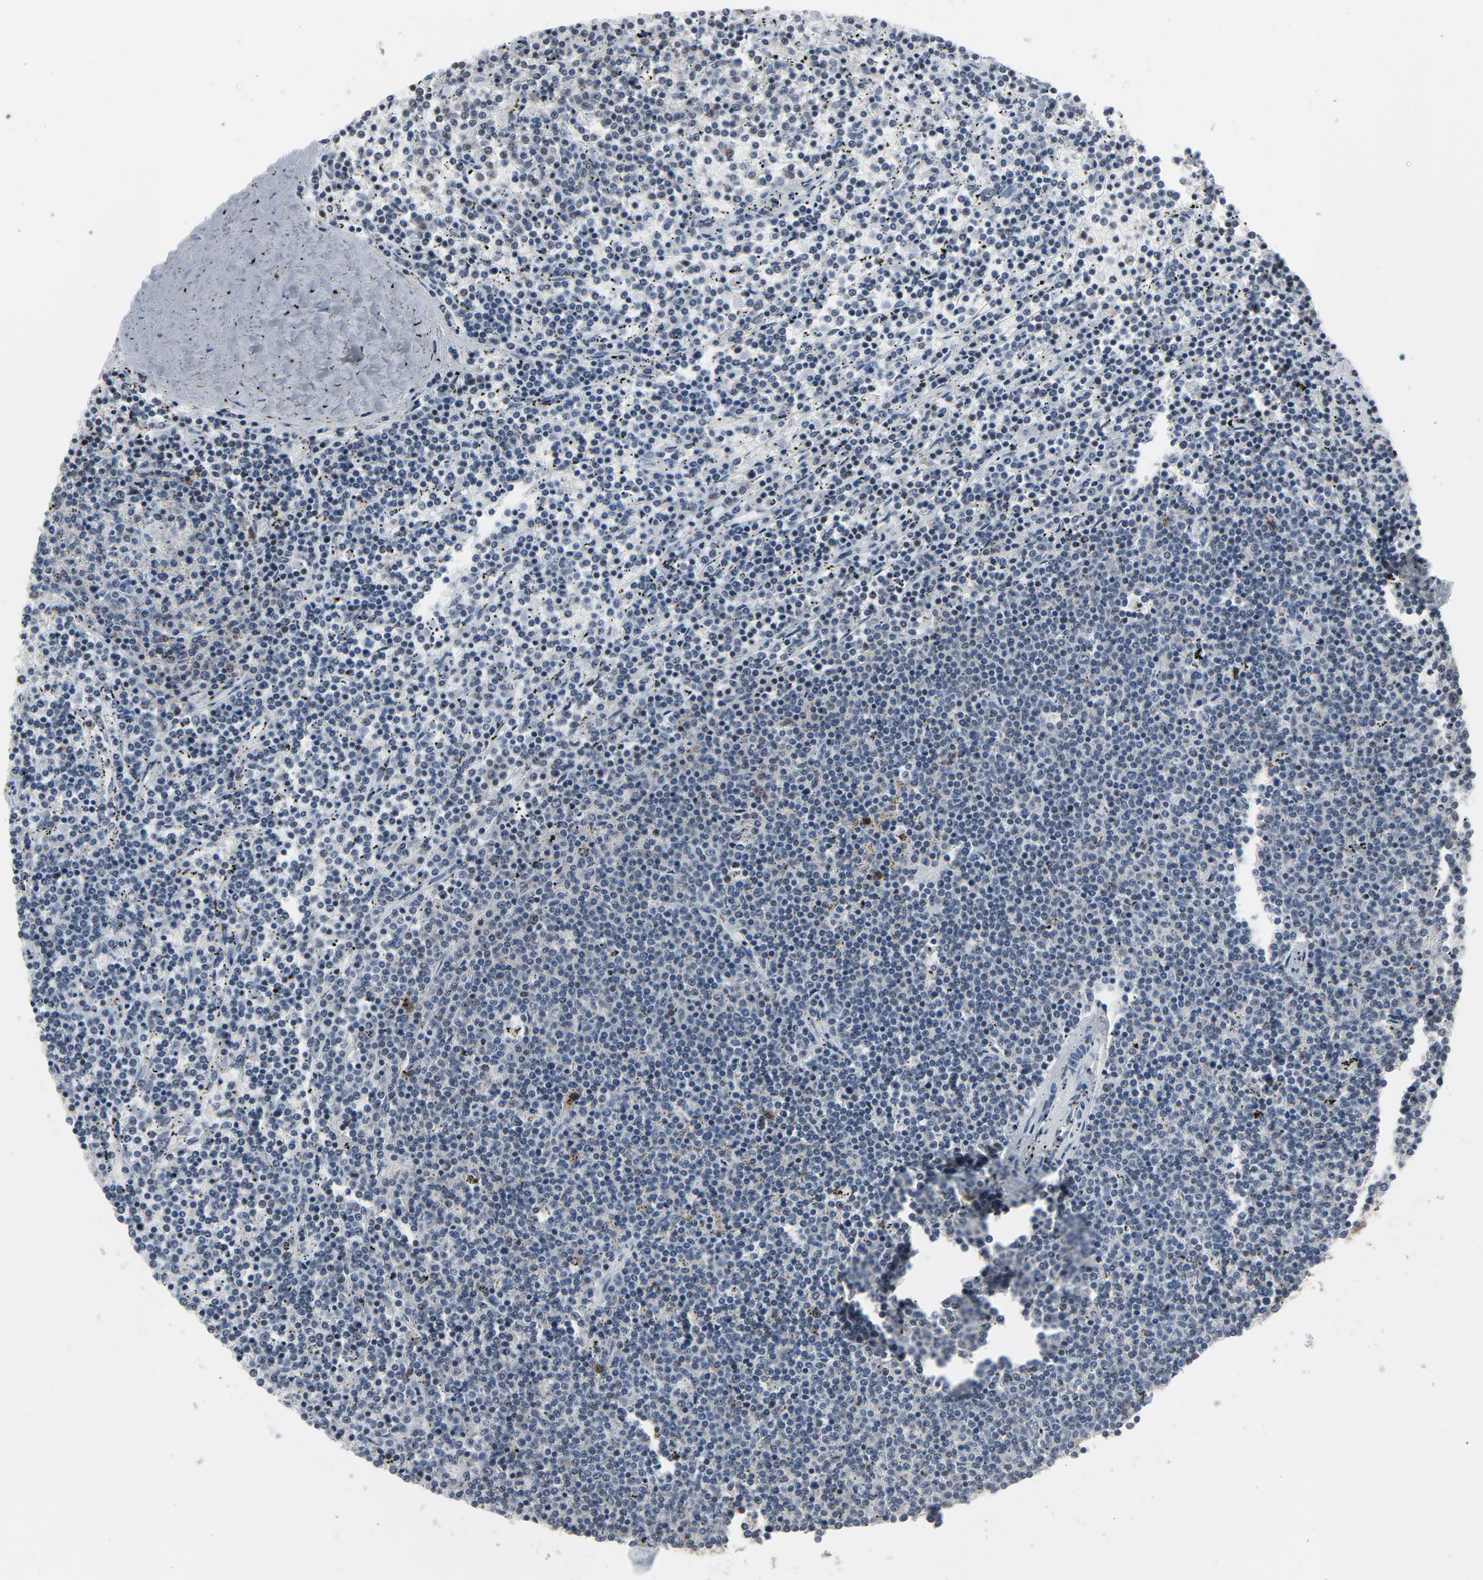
{"staining": {"intensity": "negative", "quantity": "none", "location": "none"}, "tissue": "lymphoma", "cell_type": "Tumor cells", "image_type": "cancer", "snomed": [{"axis": "morphology", "description": "Malignant lymphoma, non-Hodgkin's type, Low grade"}, {"axis": "topography", "description": "Spleen"}], "caption": "A high-resolution micrograph shows IHC staining of lymphoma, which demonstrates no significant positivity in tumor cells.", "gene": "STAT5A", "patient": {"sex": "female", "age": 50}}